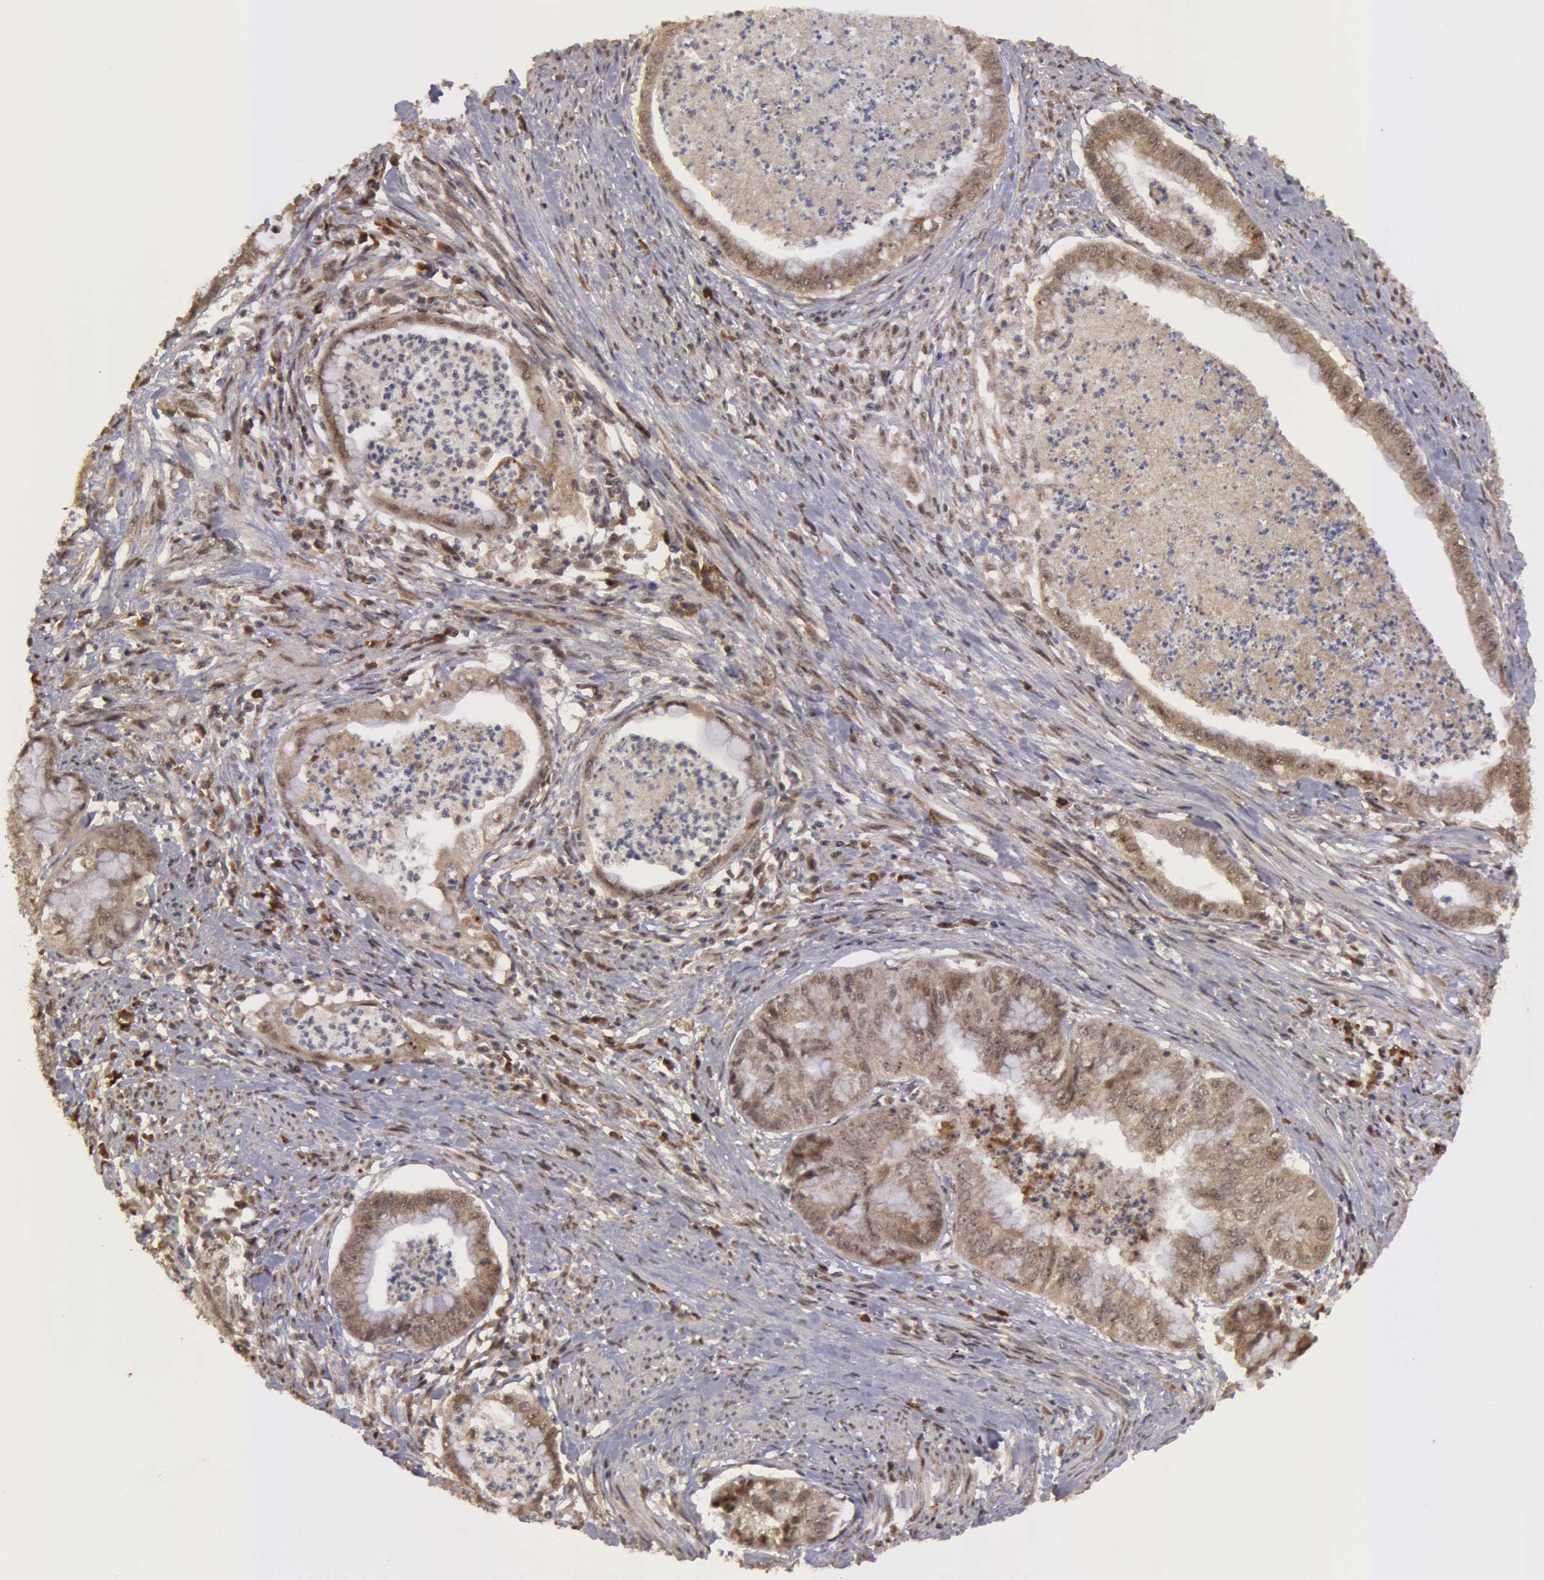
{"staining": {"intensity": "weak", "quantity": ">75%", "location": "cytoplasmic/membranous"}, "tissue": "endometrial cancer", "cell_type": "Tumor cells", "image_type": "cancer", "snomed": [{"axis": "morphology", "description": "Necrosis, NOS"}, {"axis": "morphology", "description": "Adenocarcinoma, NOS"}, {"axis": "topography", "description": "Endometrium"}], "caption": "The immunohistochemical stain highlights weak cytoplasmic/membranous positivity in tumor cells of endometrial cancer (adenocarcinoma) tissue. The protein is shown in brown color, while the nuclei are stained blue.", "gene": "GLIS1", "patient": {"sex": "female", "age": 79}}